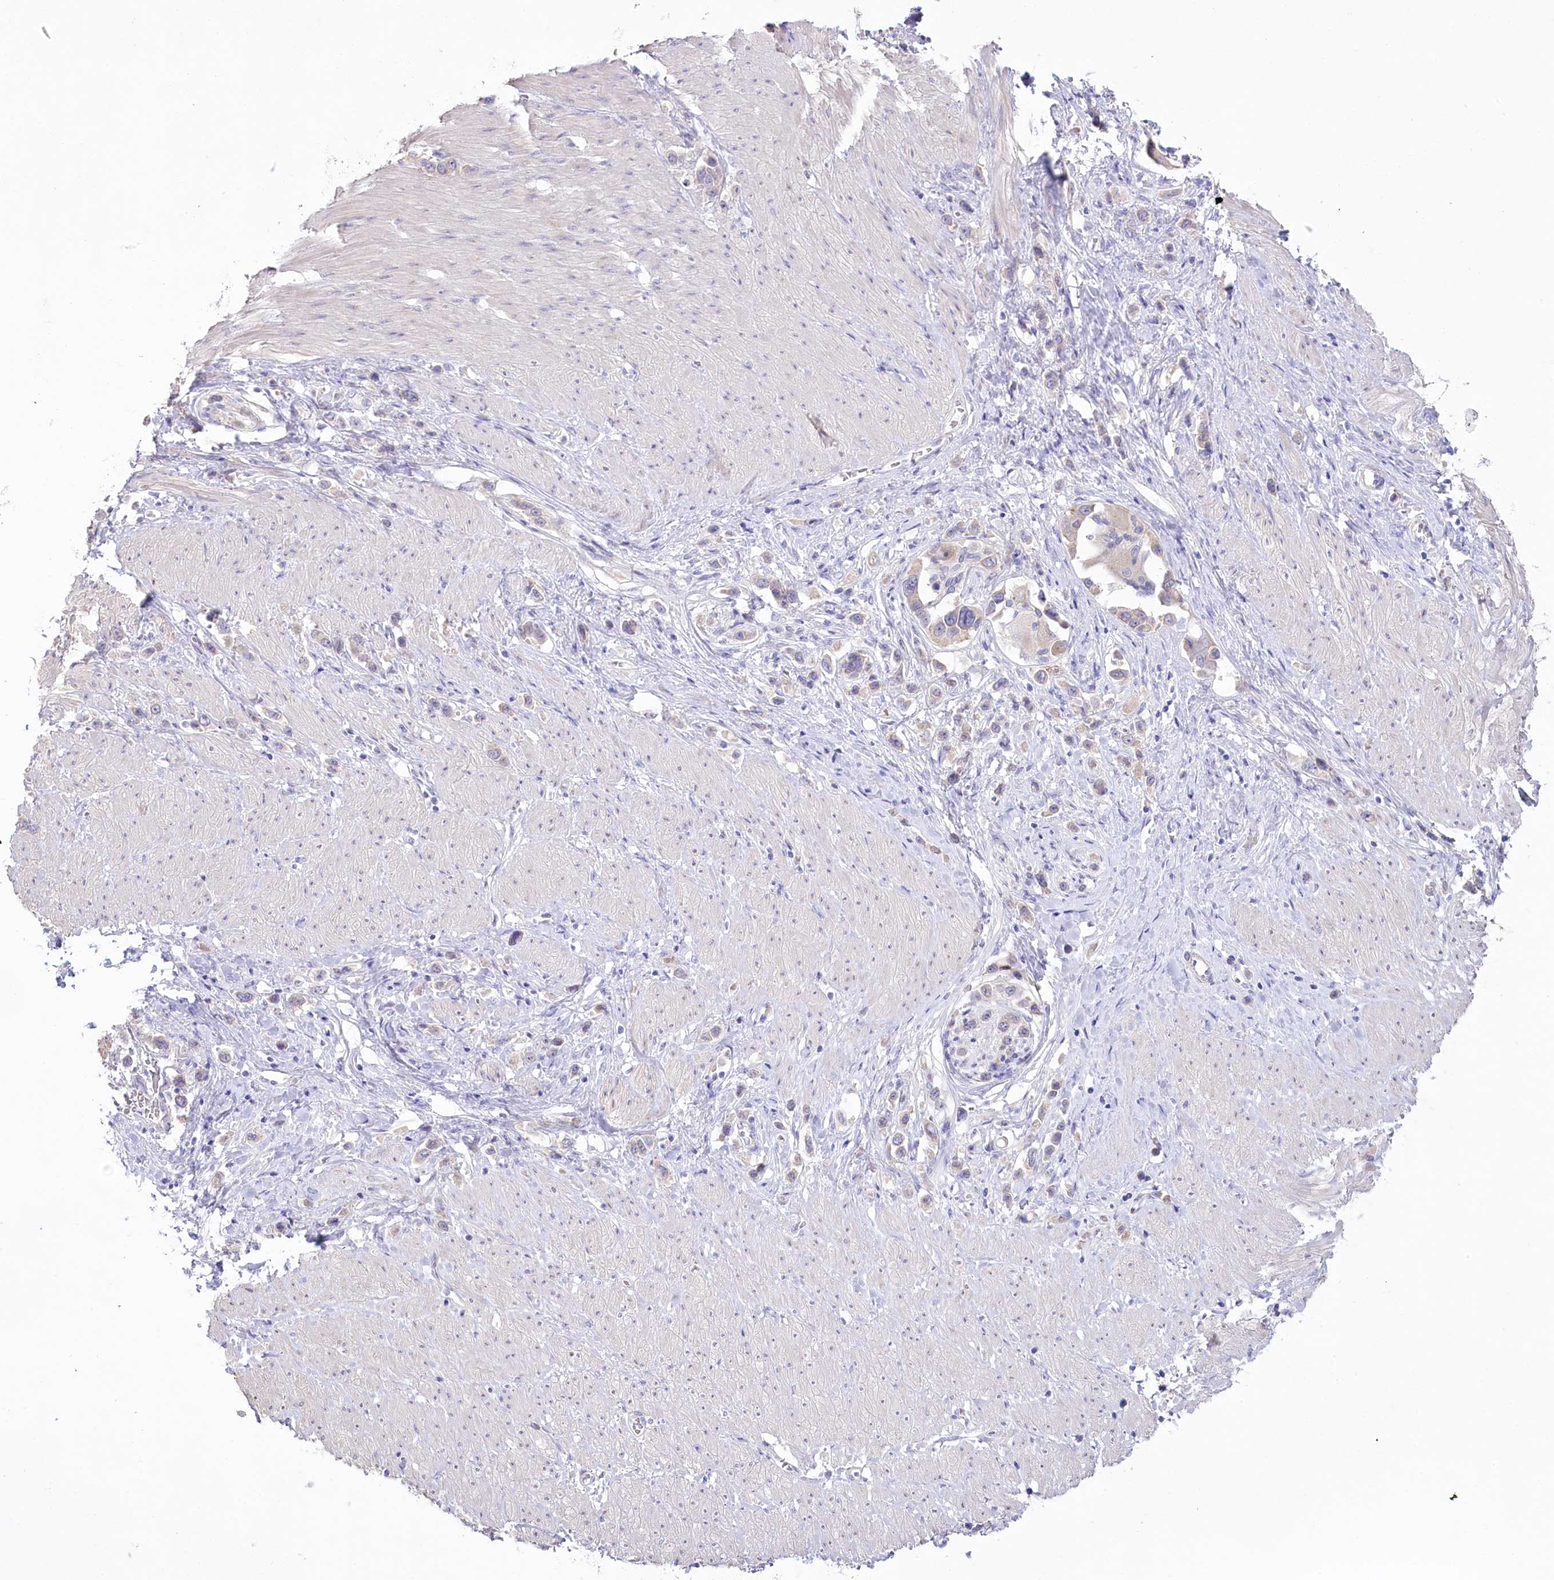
{"staining": {"intensity": "weak", "quantity": "<25%", "location": "cytoplasmic/membranous"}, "tissue": "stomach cancer", "cell_type": "Tumor cells", "image_type": "cancer", "snomed": [{"axis": "morphology", "description": "Normal tissue, NOS"}, {"axis": "morphology", "description": "Adenocarcinoma, NOS"}, {"axis": "topography", "description": "Stomach, upper"}, {"axis": "topography", "description": "Stomach"}], "caption": "The immunohistochemistry (IHC) photomicrograph has no significant staining in tumor cells of stomach cancer tissue. (Brightfield microscopy of DAB immunohistochemistry at high magnification).", "gene": "MYOZ1", "patient": {"sex": "female", "age": 65}}